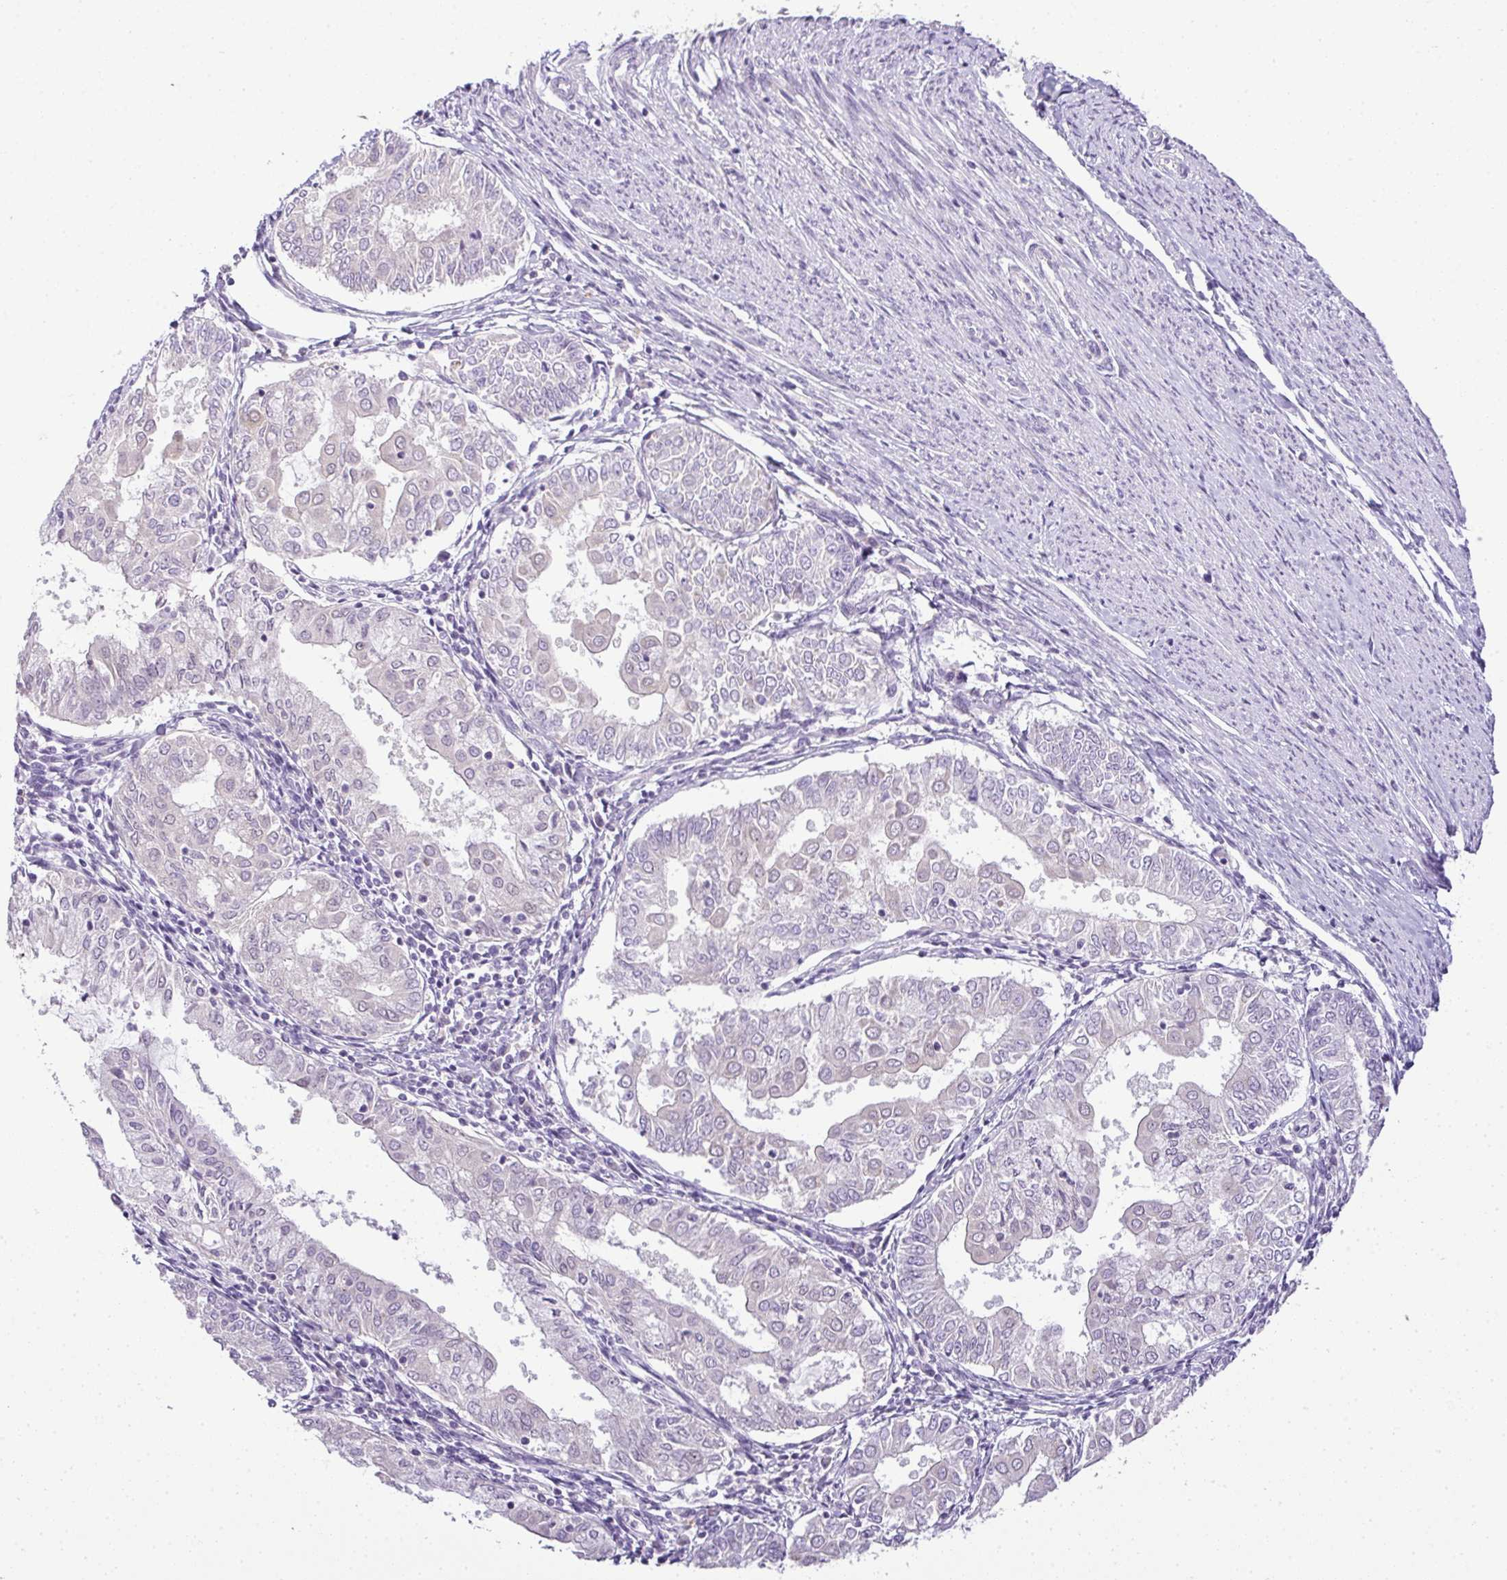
{"staining": {"intensity": "negative", "quantity": "none", "location": "none"}, "tissue": "endometrial cancer", "cell_type": "Tumor cells", "image_type": "cancer", "snomed": [{"axis": "morphology", "description": "Adenocarcinoma, NOS"}, {"axis": "topography", "description": "Endometrium"}], "caption": "Image shows no significant protein positivity in tumor cells of endometrial adenocarcinoma.", "gene": "CMPK1", "patient": {"sex": "female", "age": 68}}